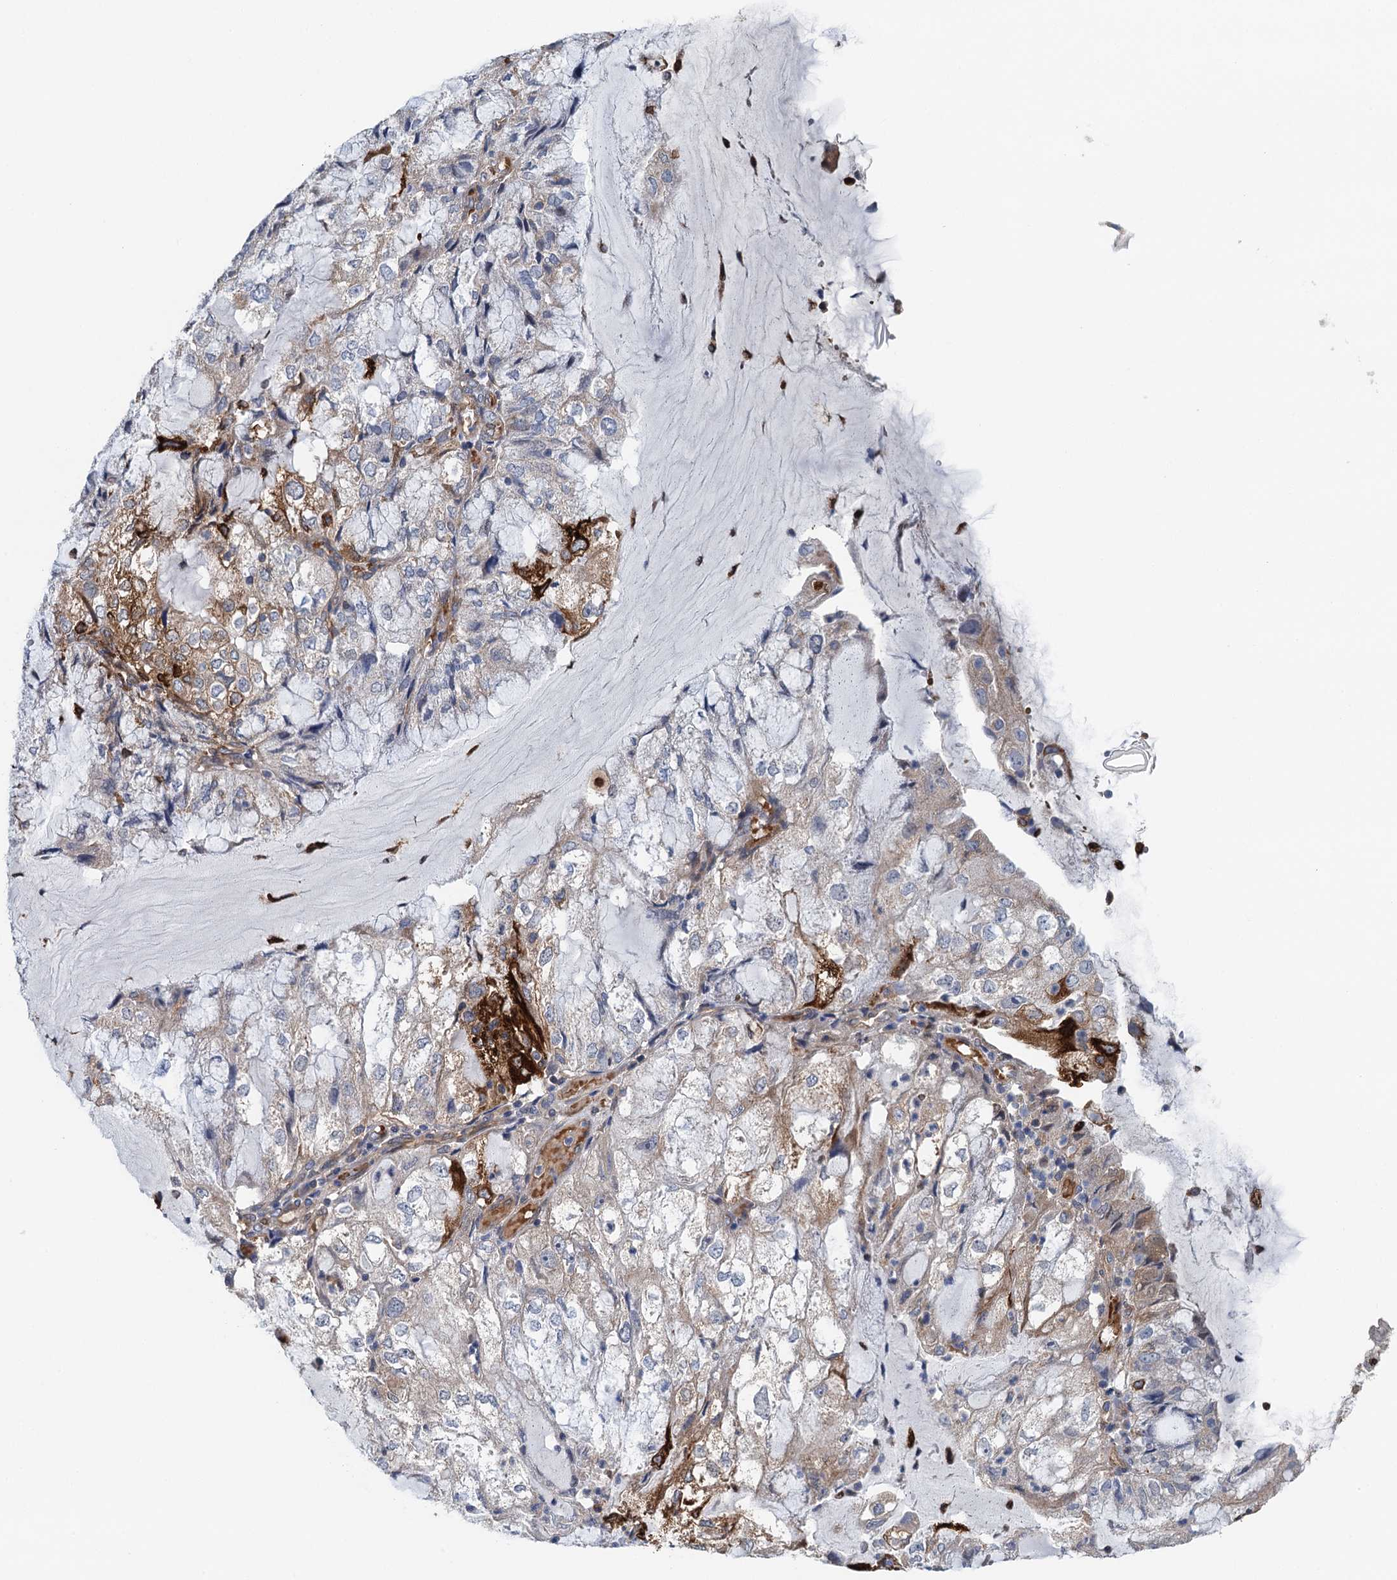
{"staining": {"intensity": "strong", "quantity": "<25%", "location": "cytoplasmic/membranous"}, "tissue": "endometrial cancer", "cell_type": "Tumor cells", "image_type": "cancer", "snomed": [{"axis": "morphology", "description": "Adenocarcinoma, NOS"}, {"axis": "topography", "description": "Endometrium"}], "caption": "High-magnification brightfield microscopy of endometrial cancer (adenocarcinoma) stained with DAB (brown) and counterstained with hematoxylin (blue). tumor cells exhibit strong cytoplasmic/membranous staining is identified in about<25% of cells.", "gene": "RSAD2", "patient": {"sex": "female", "age": 81}}